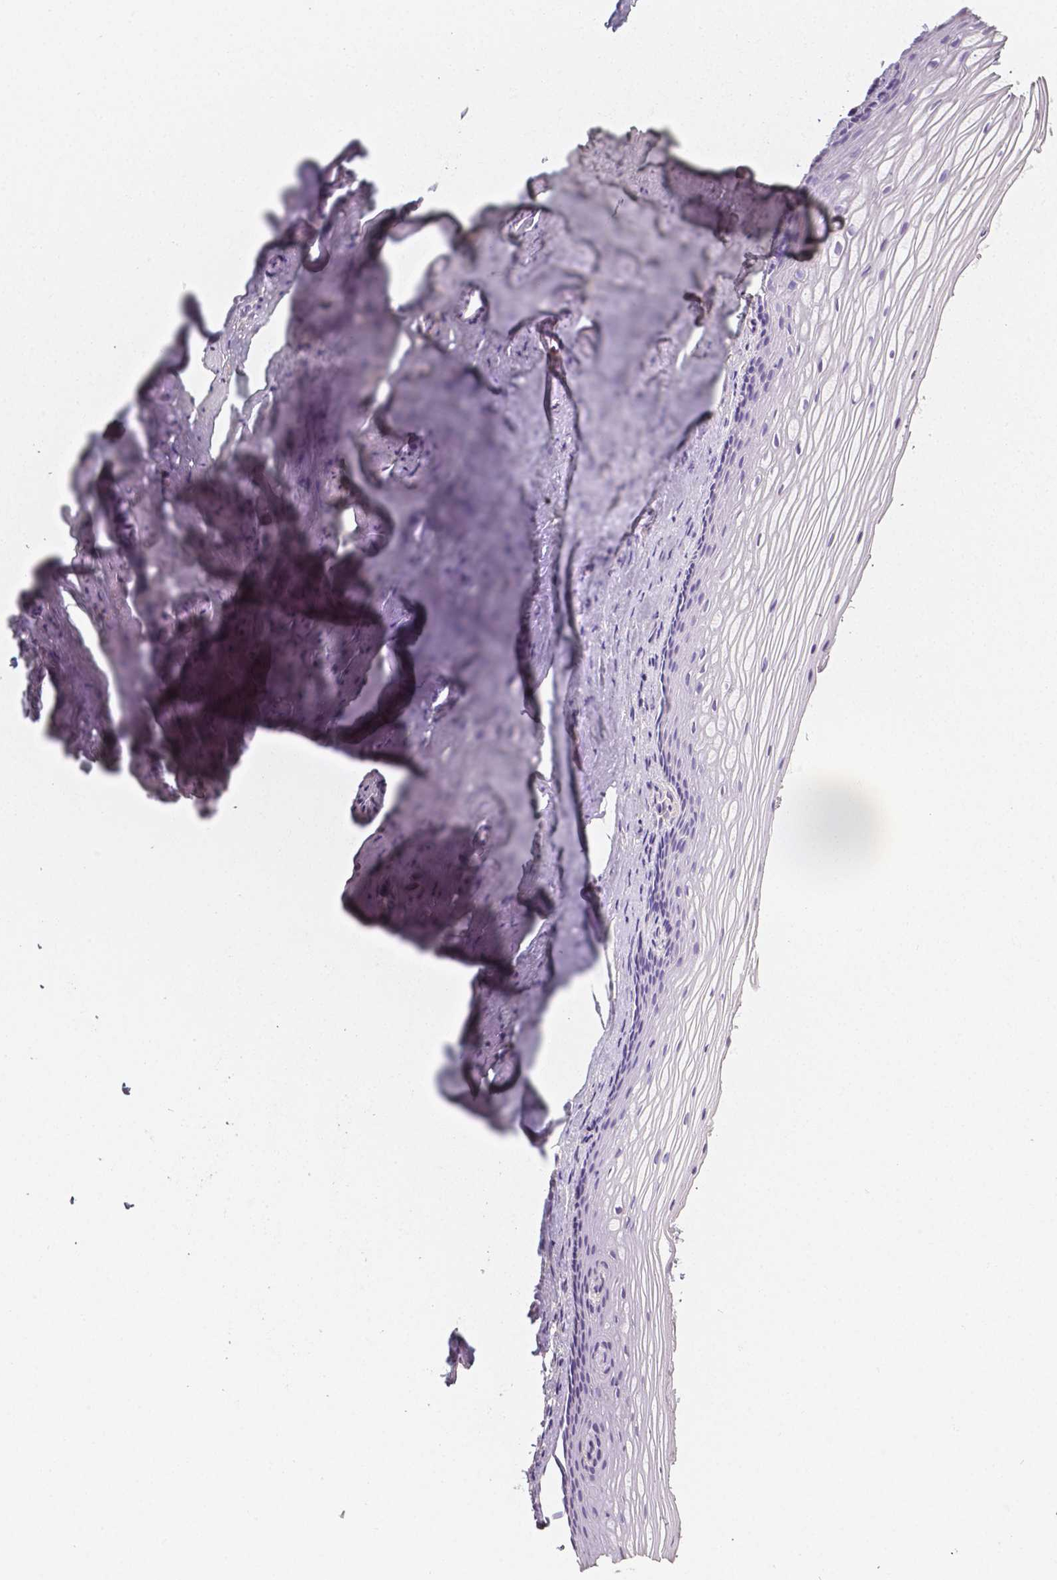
{"staining": {"intensity": "negative", "quantity": "none", "location": "none"}, "tissue": "vagina", "cell_type": "Squamous epithelial cells", "image_type": "normal", "snomed": [{"axis": "morphology", "description": "Normal tissue, NOS"}, {"axis": "topography", "description": "Vagina"}], "caption": "Immunohistochemical staining of unremarkable human vagina exhibits no significant positivity in squamous epithelial cells.", "gene": "THY1", "patient": {"sex": "female", "age": 52}}